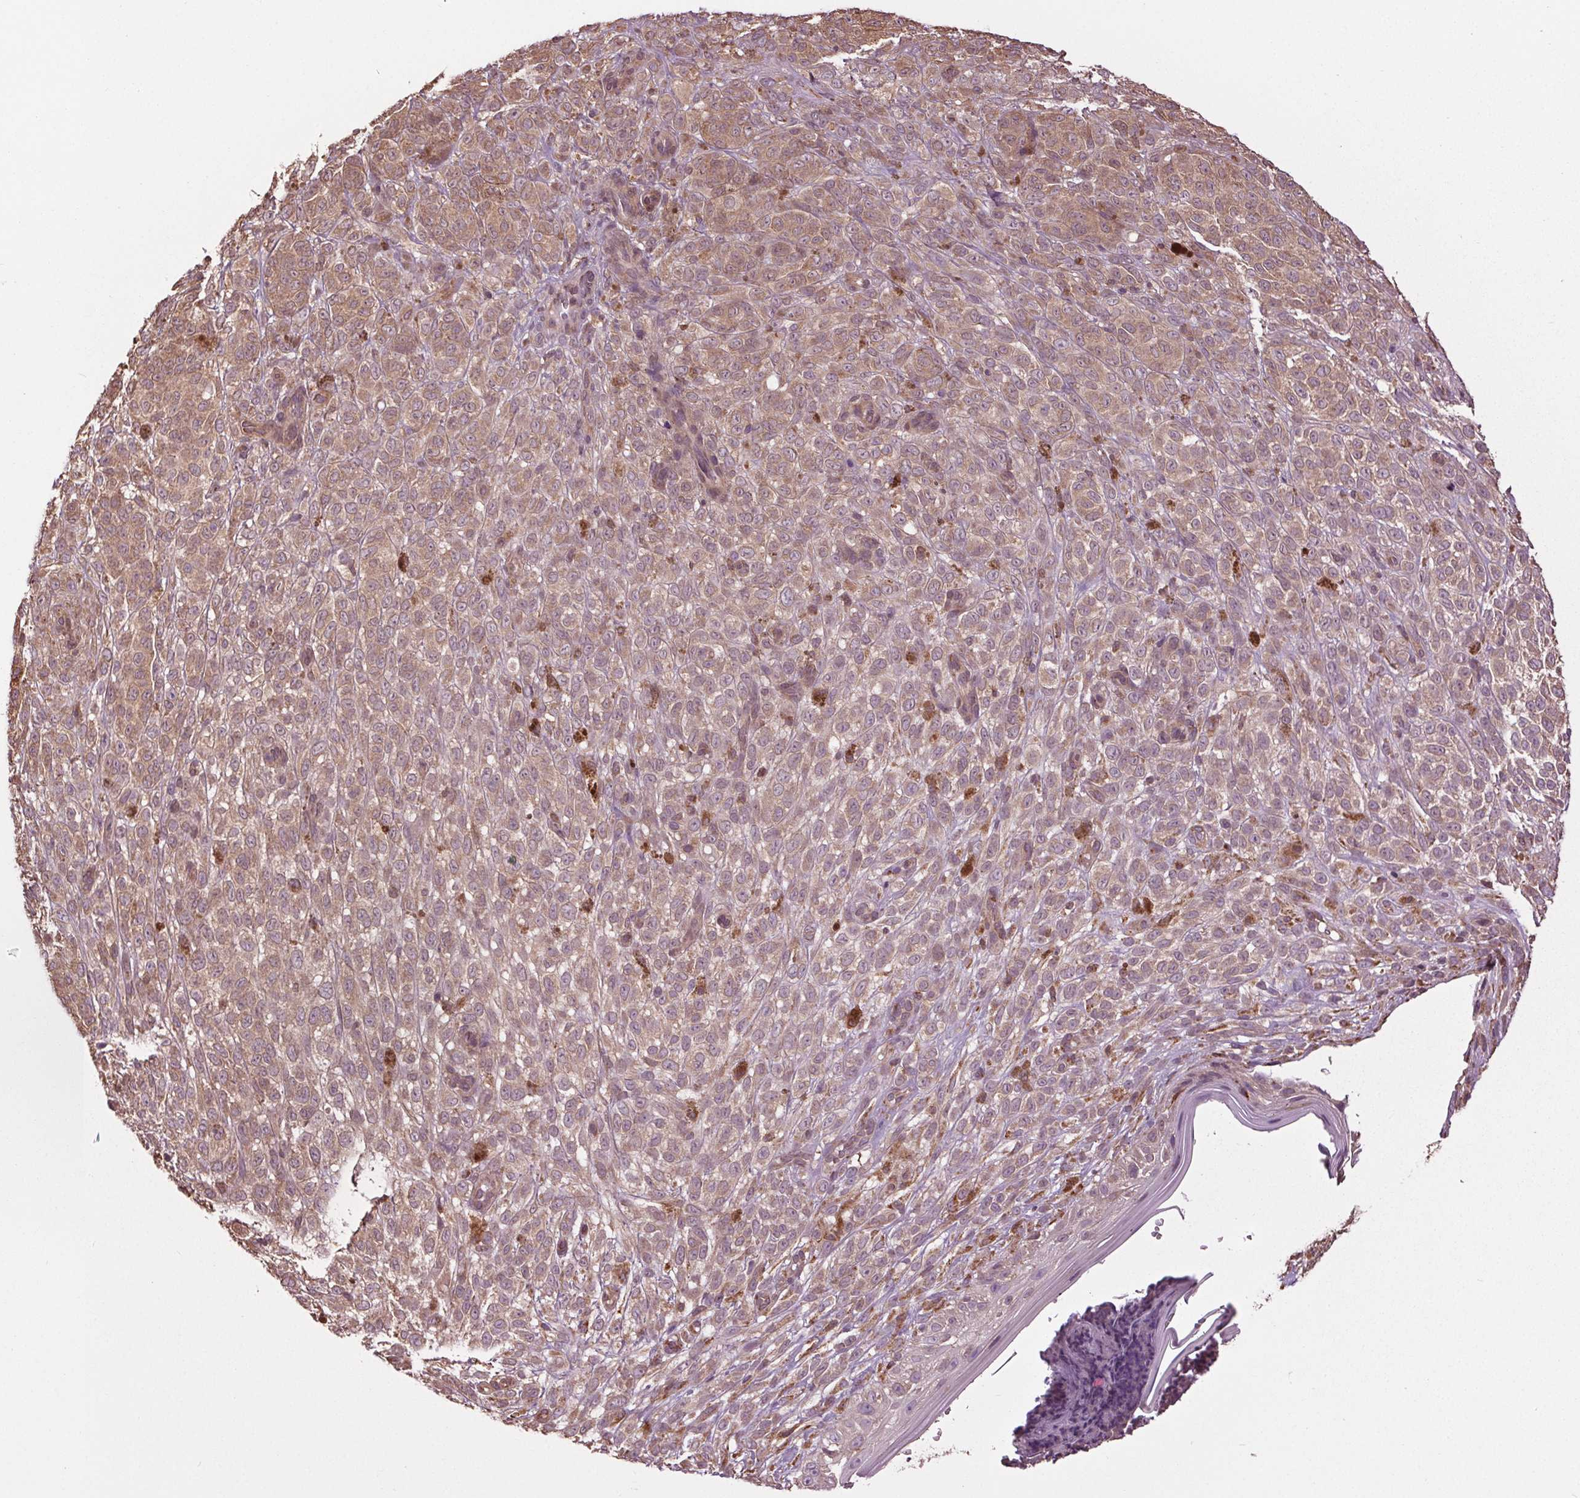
{"staining": {"intensity": "moderate", "quantity": "25%-75%", "location": "cytoplasmic/membranous"}, "tissue": "melanoma", "cell_type": "Tumor cells", "image_type": "cancer", "snomed": [{"axis": "morphology", "description": "Malignant melanoma, NOS"}, {"axis": "topography", "description": "Skin"}], "caption": "Immunohistochemistry staining of melanoma, which demonstrates medium levels of moderate cytoplasmic/membranous positivity in about 25%-75% of tumor cells indicating moderate cytoplasmic/membranous protein positivity. The staining was performed using DAB (brown) for protein detection and nuclei were counterstained in hematoxylin (blue).", "gene": "RNPEP", "patient": {"sex": "female", "age": 86}}